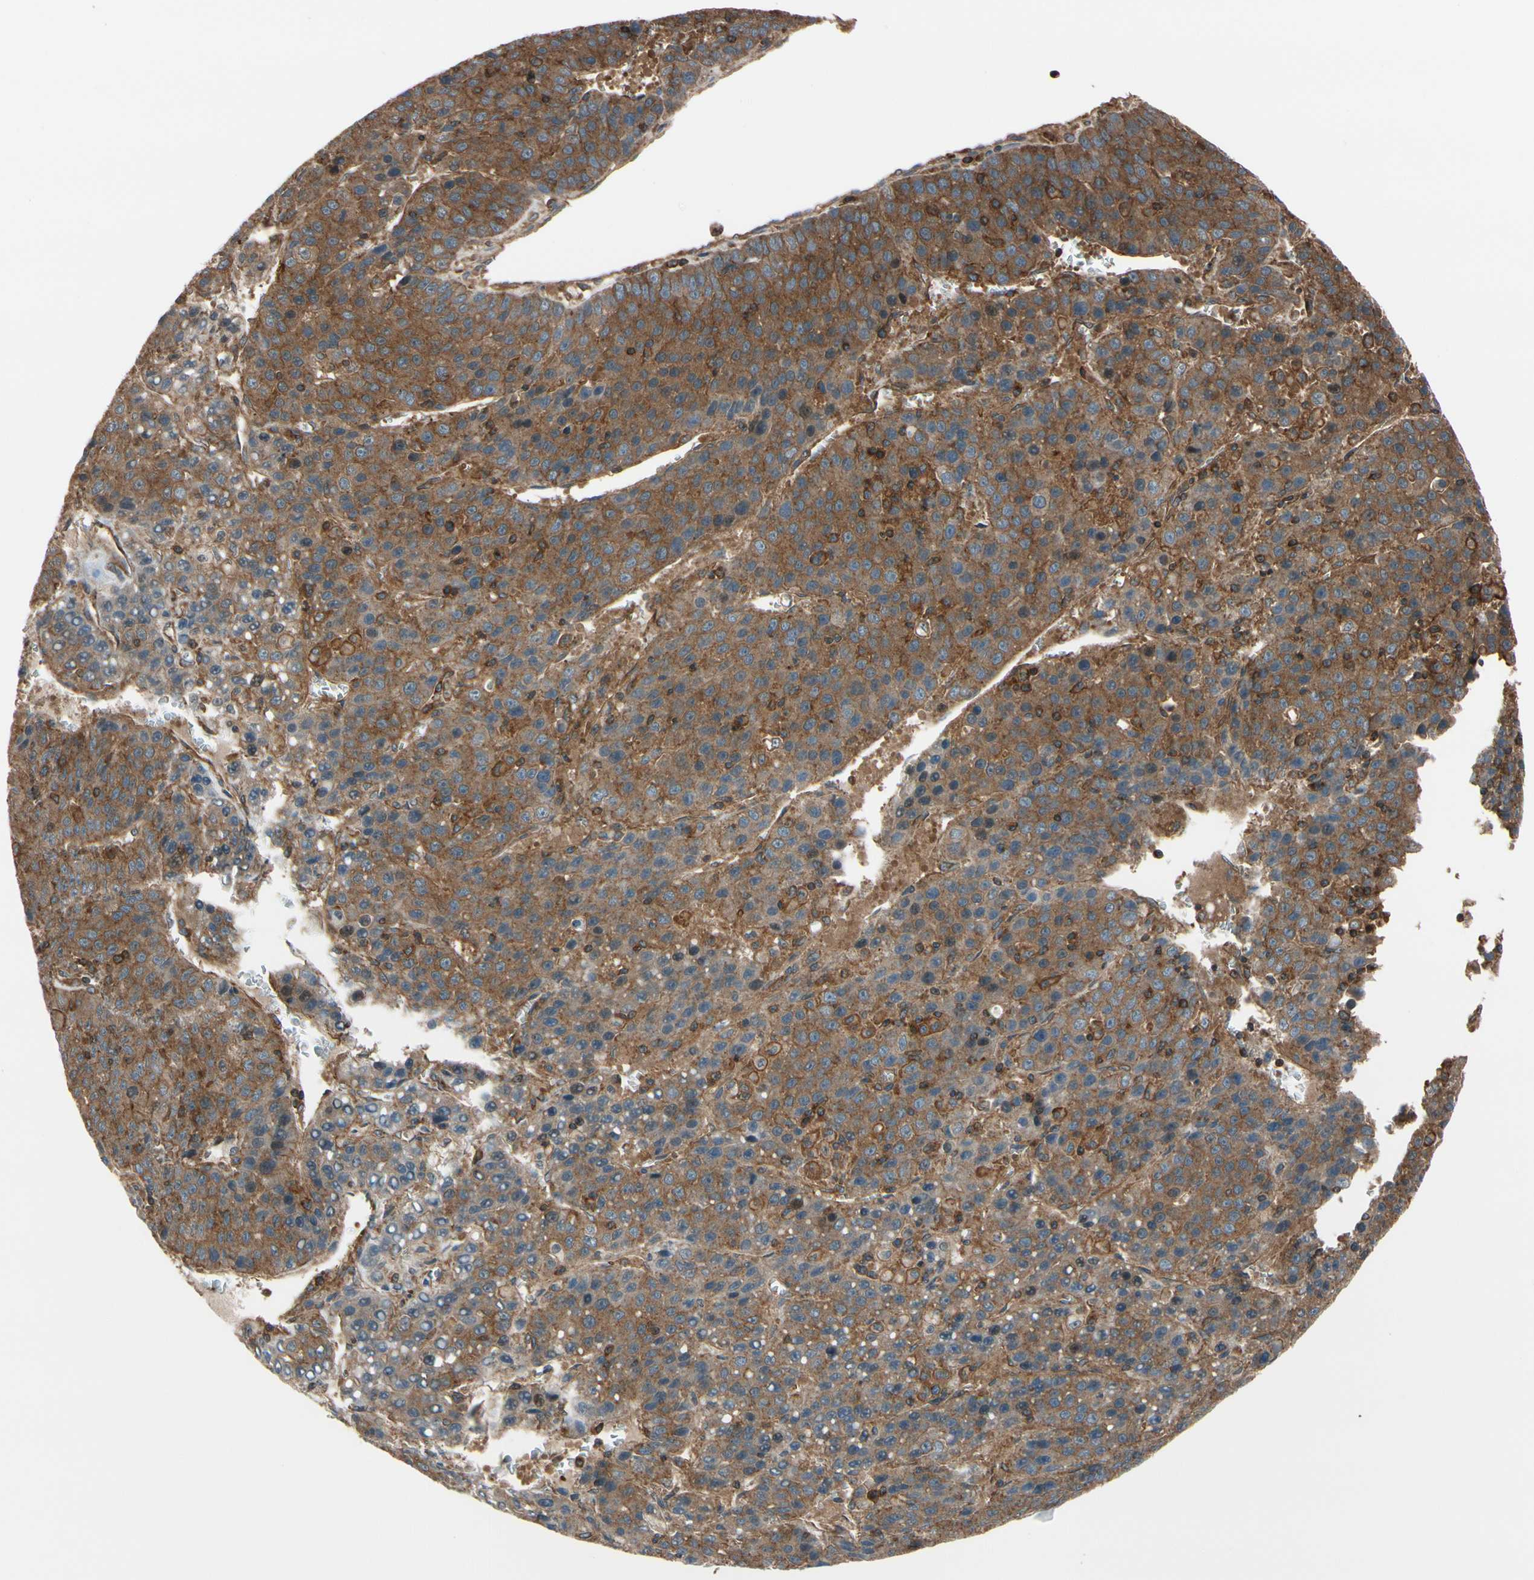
{"staining": {"intensity": "moderate", "quantity": ">75%", "location": "cytoplasmic/membranous"}, "tissue": "liver cancer", "cell_type": "Tumor cells", "image_type": "cancer", "snomed": [{"axis": "morphology", "description": "Carcinoma, Hepatocellular, NOS"}, {"axis": "topography", "description": "Liver"}], "caption": "A brown stain labels moderate cytoplasmic/membranous expression of a protein in human liver hepatocellular carcinoma tumor cells. (DAB = brown stain, brightfield microscopy at high magnification).", "gene": "EPS15", "patient": {"sex": "female", "age": 53}}